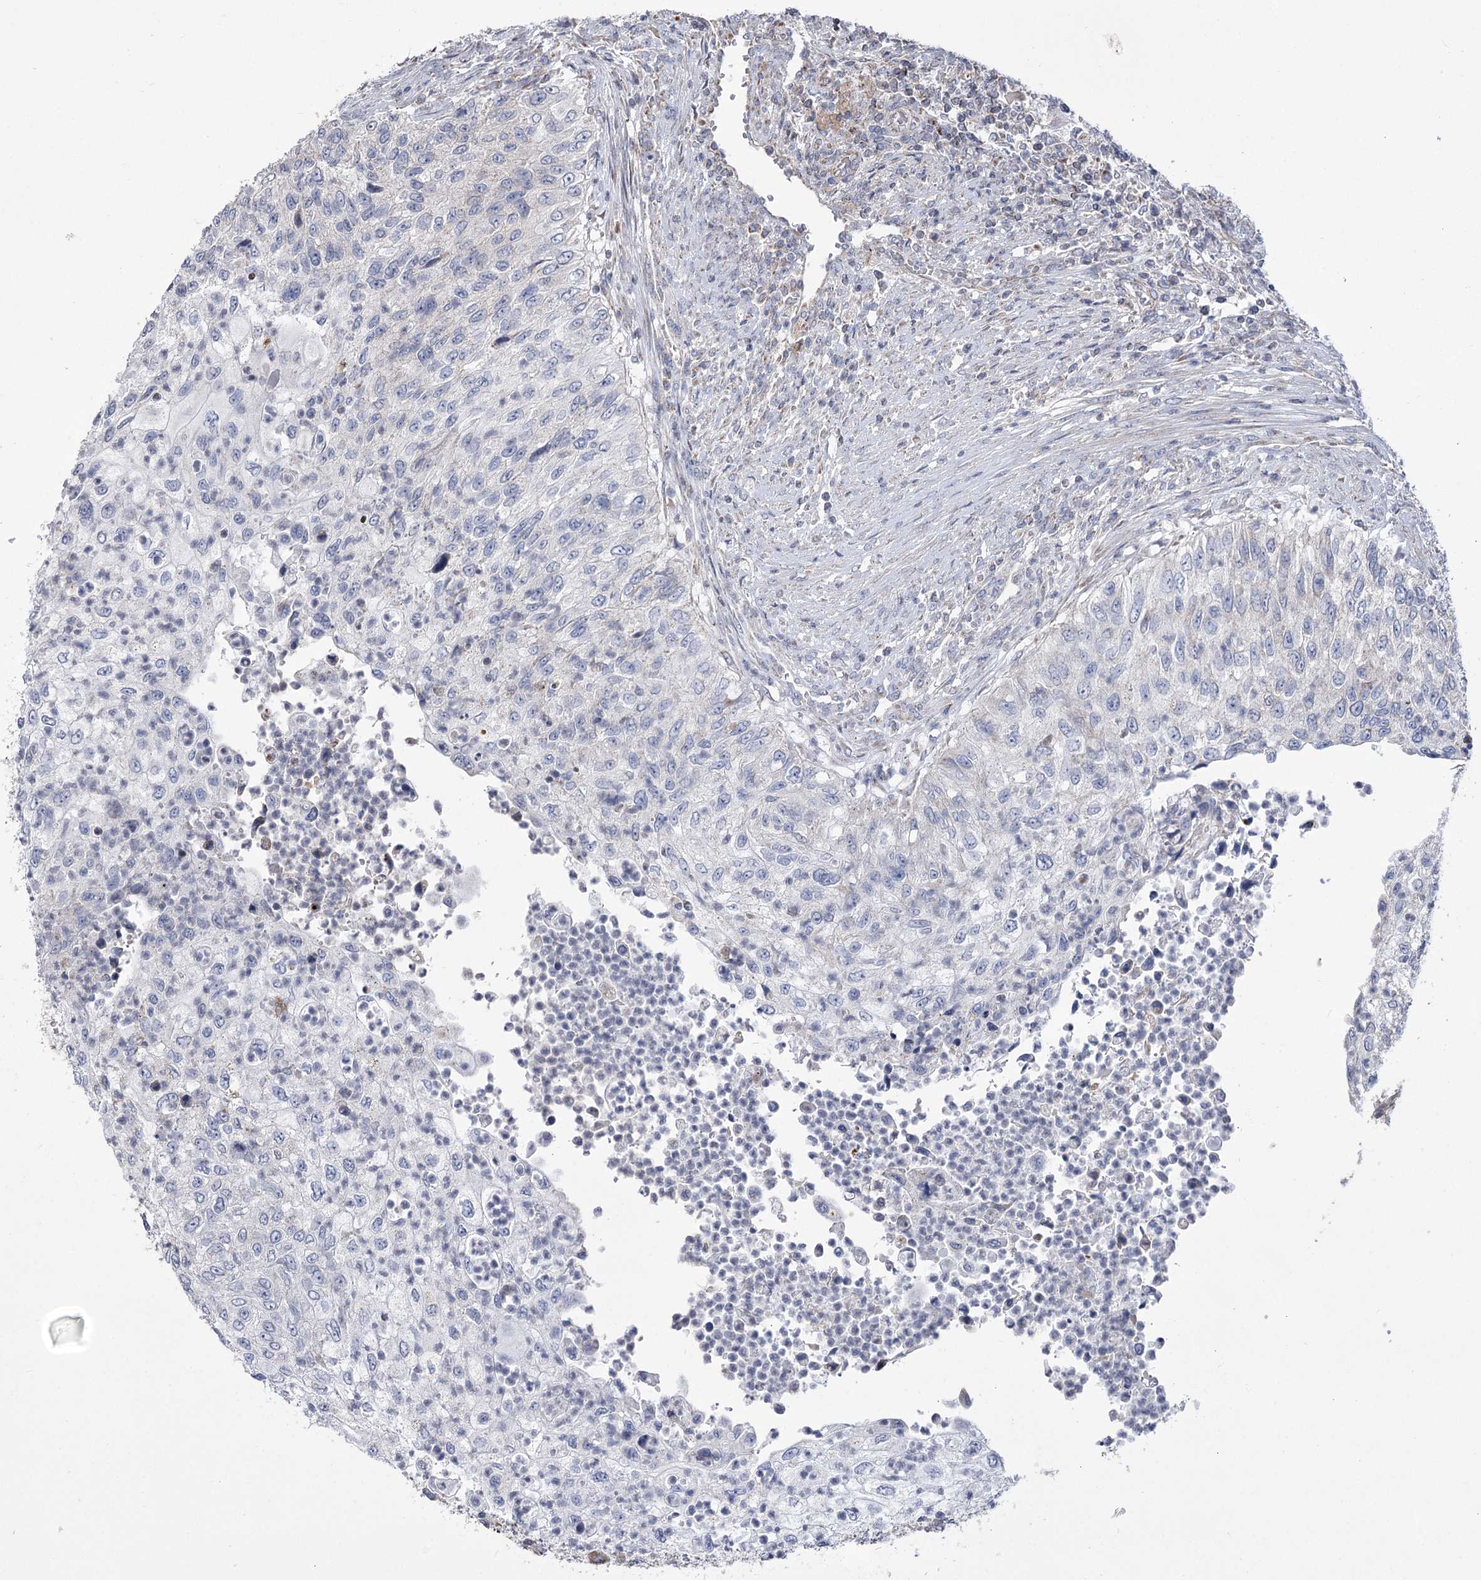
{"staining": {"intensity": "negative", "quantity": "none", "location": "none"}, "tissue": "urothelial cancer", "cell_type": "Tumor cells", "image_type": "cancer", "snomed": [{"axis": "morphology", "description": "Urothelial carcinoma, High grade"}, {"axis": "topography", "description": "Urinary bladder"}], "caption": "An immunohistochemistry micrograph of urothelial cancer is shown. There is no staining in tumor cells of urothelial cancer. (IHC, brightfield microscopy, high magnification).", "gene": "PDHB", "patient": {"sex": "female", "age": 60}}